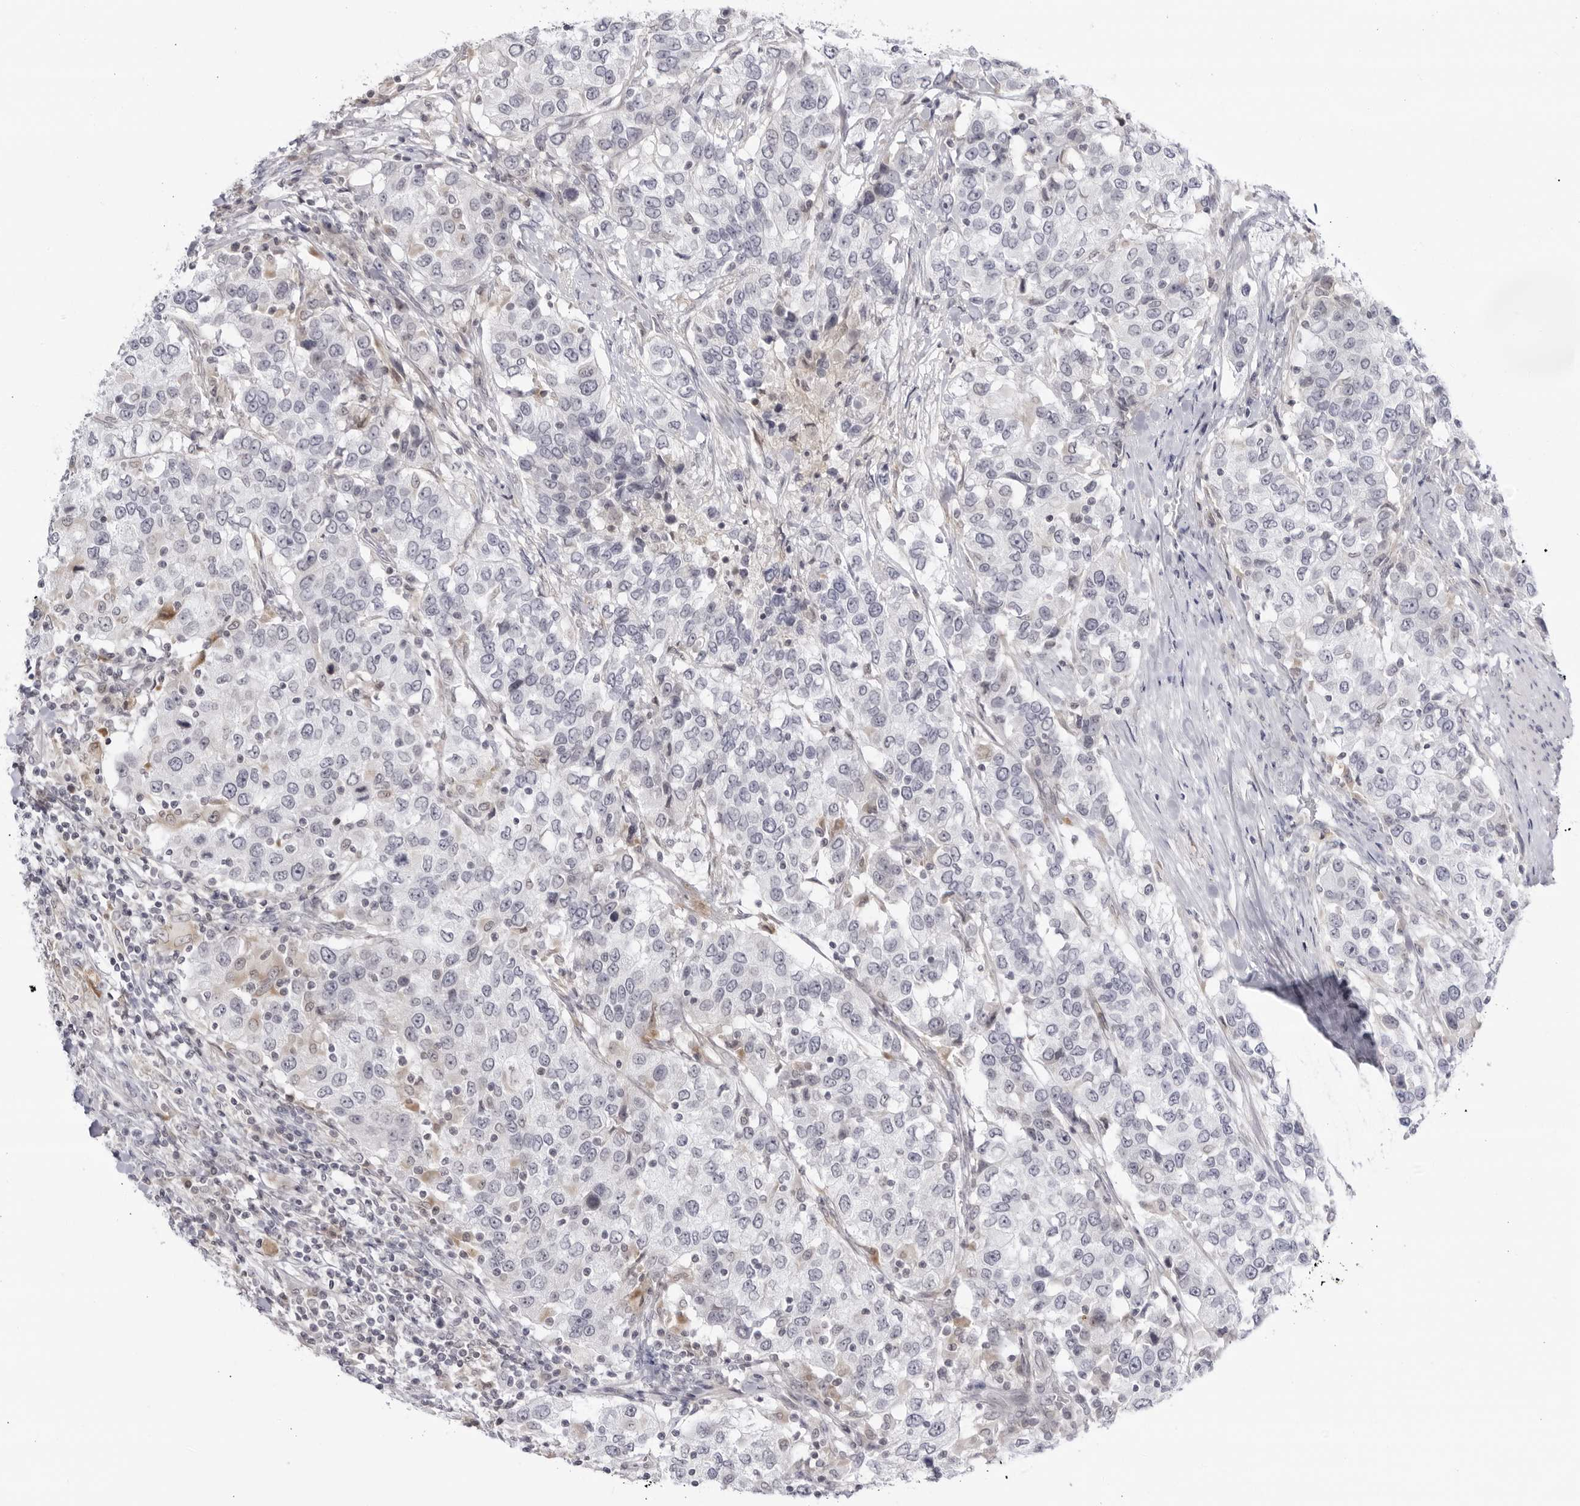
{"staining": {"intensity": "weak", "quantity": "<25%", "location": "cytoplasmic/membranous"}, "tissue": "urothelial cancer", "cell_type": "Tumor cells", "image_type": "cancer", "snomed": [{"axis": "morphology", "description": "Urothelial carcinoma, High grade"}, {"axis": "topography", "description": "Urinary bladder"}], "caption": "Immunohistochemistry (IHC) image of urothelial carcinoma (high-grade) stained for a protein (brown), which reveals no staining in tumor cells.", "gene": "CNBD1", "patient": {"sex": "female", "age": 80}}